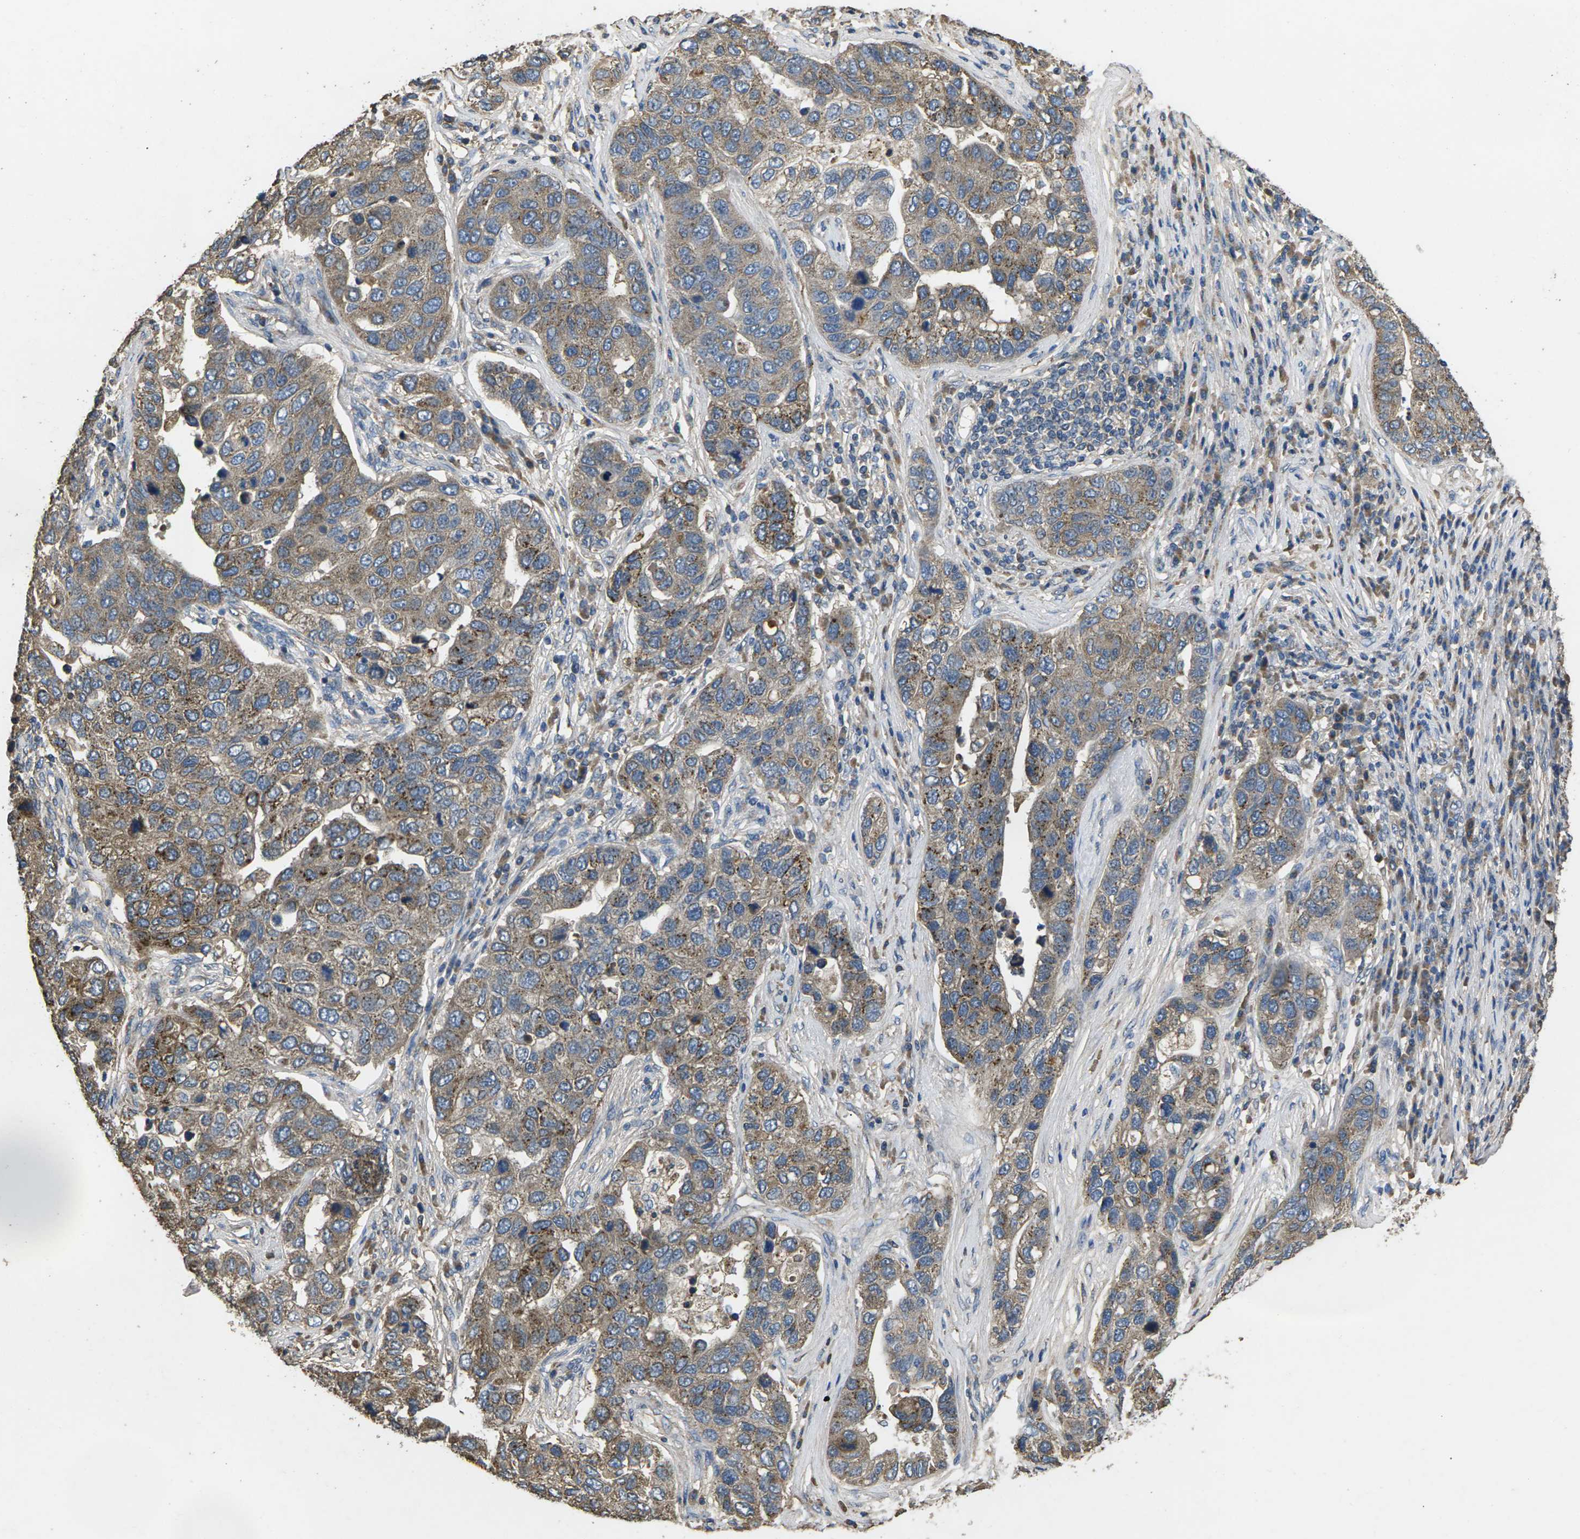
{"staining": {"intensity": "weak", "quantity": "25%-75%", "location": "cytoplasmic/membranous"}, "tissue": "pancreatic cancer", "cell_type": "Tumor cells", "image_type": "cancer", "snomed": [{"axis": "morphology", "description": "Adenocarcinoma, NOS"}, {"axis": "topography", "description": "Pancreas"}], "caption": "Protein expression by immunohistochemistry (IHC) demonstrates weak cytoplasmic/membranous staining in approximately 25%-75% of tumor cells in pancreatic cancer (adenocarcinoma). (Brightfield microscopy of DAB IHC at high magnification).", "gene": "B4GAT1", "patient": {"sex": "female", "age": 61}}